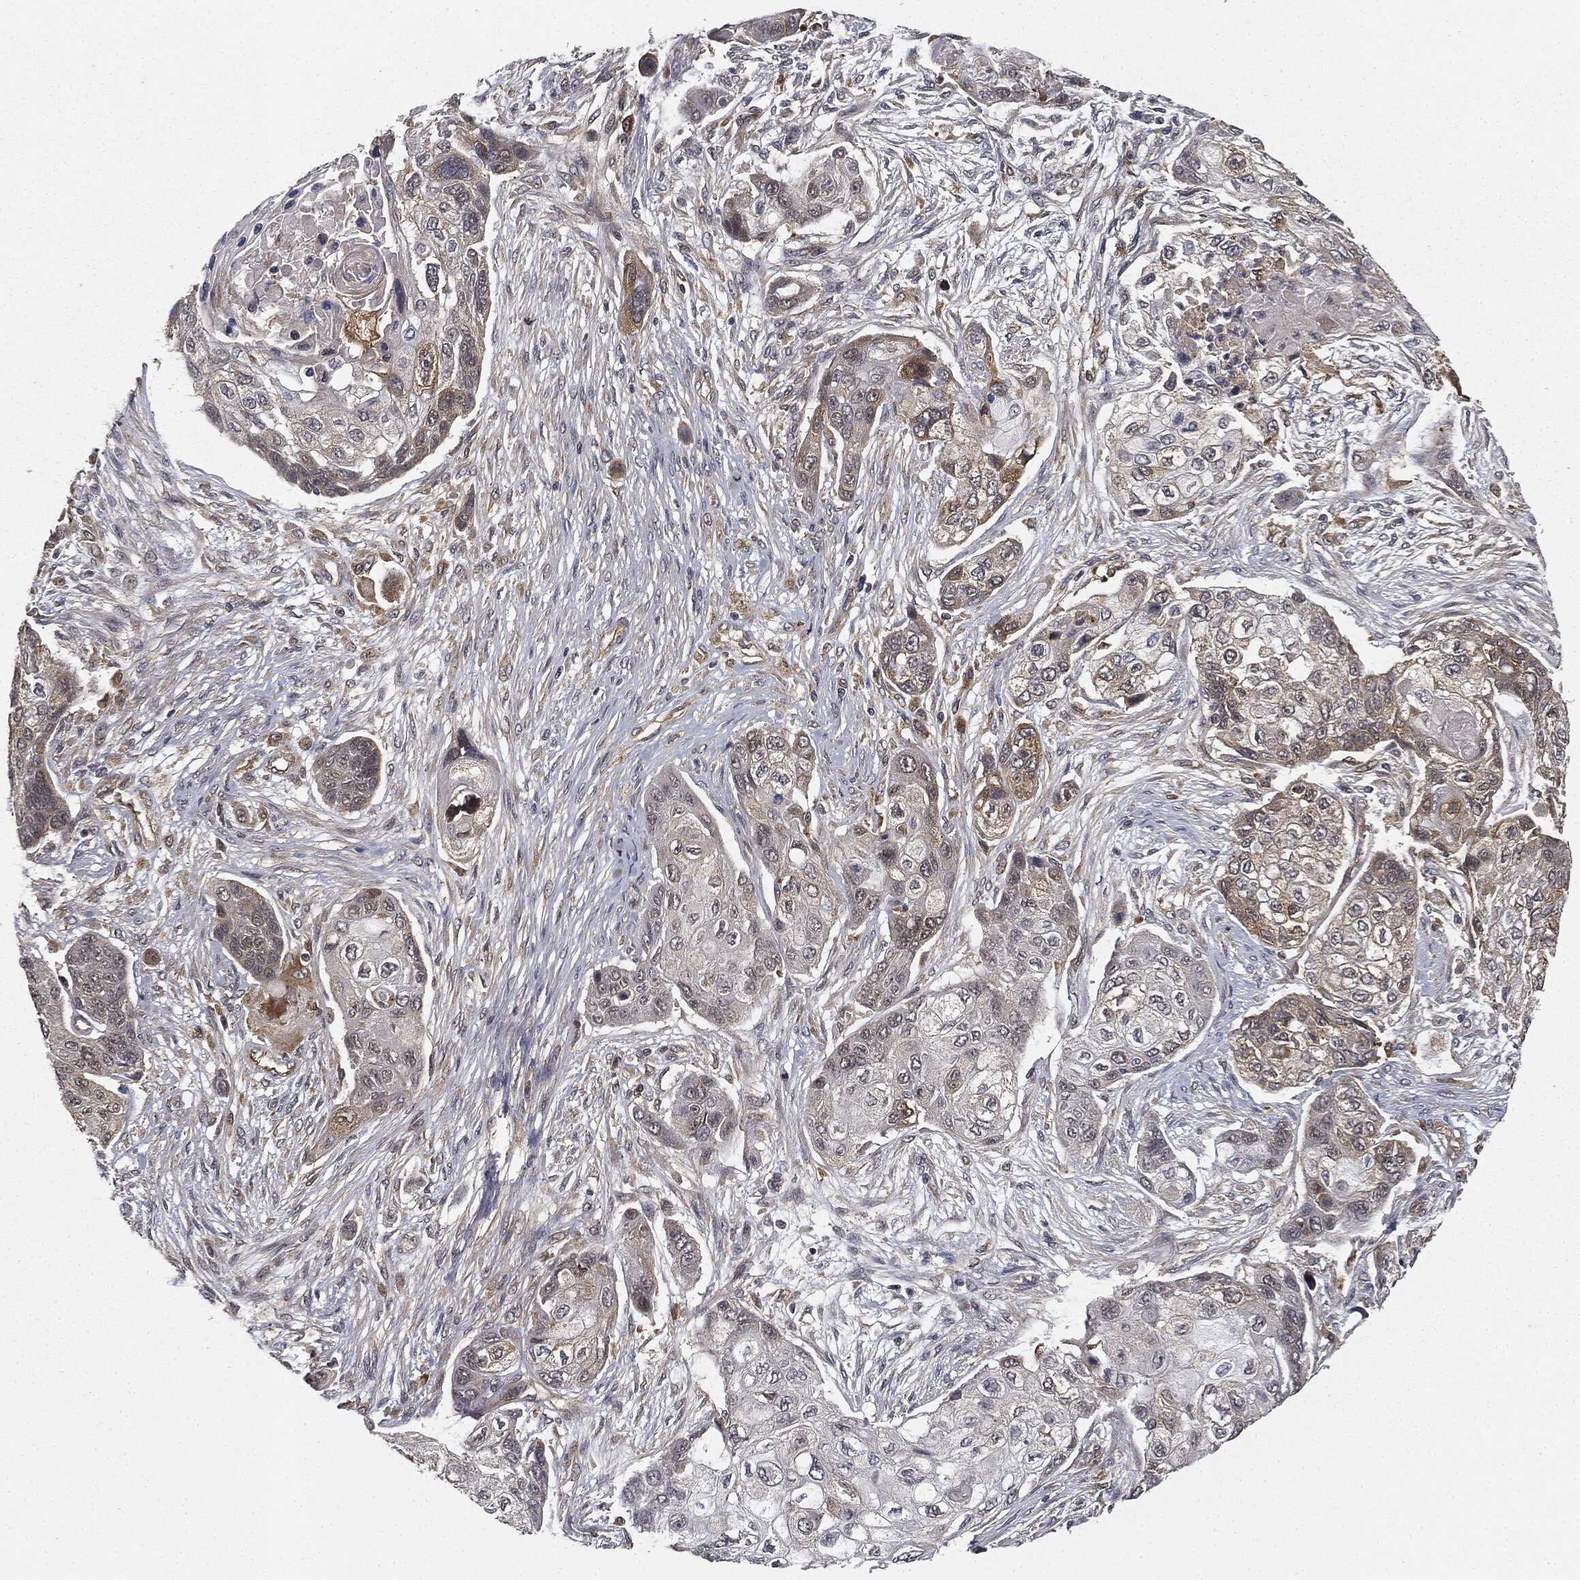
{"staining": {"intensity": "weak", "quantity": "<25%", "location": "cytoplasmic/membranous"}, "tissue": "lung cancer", "cell_type": "Tumor cells", "image_type": "cancer", "snomed": [{"axis": "morphology", "description": "Squamous cell carcinoma, NOS"}, {"axis": "topography", "description": "Lung"}], "caption": "IHC of lung cancer (squamous cell carcinoma) displays no positivity in tumor cells. Nuclei are stained in blue.", "gene": "MIER2", "patient": {"sex": "male", "age": 69}}